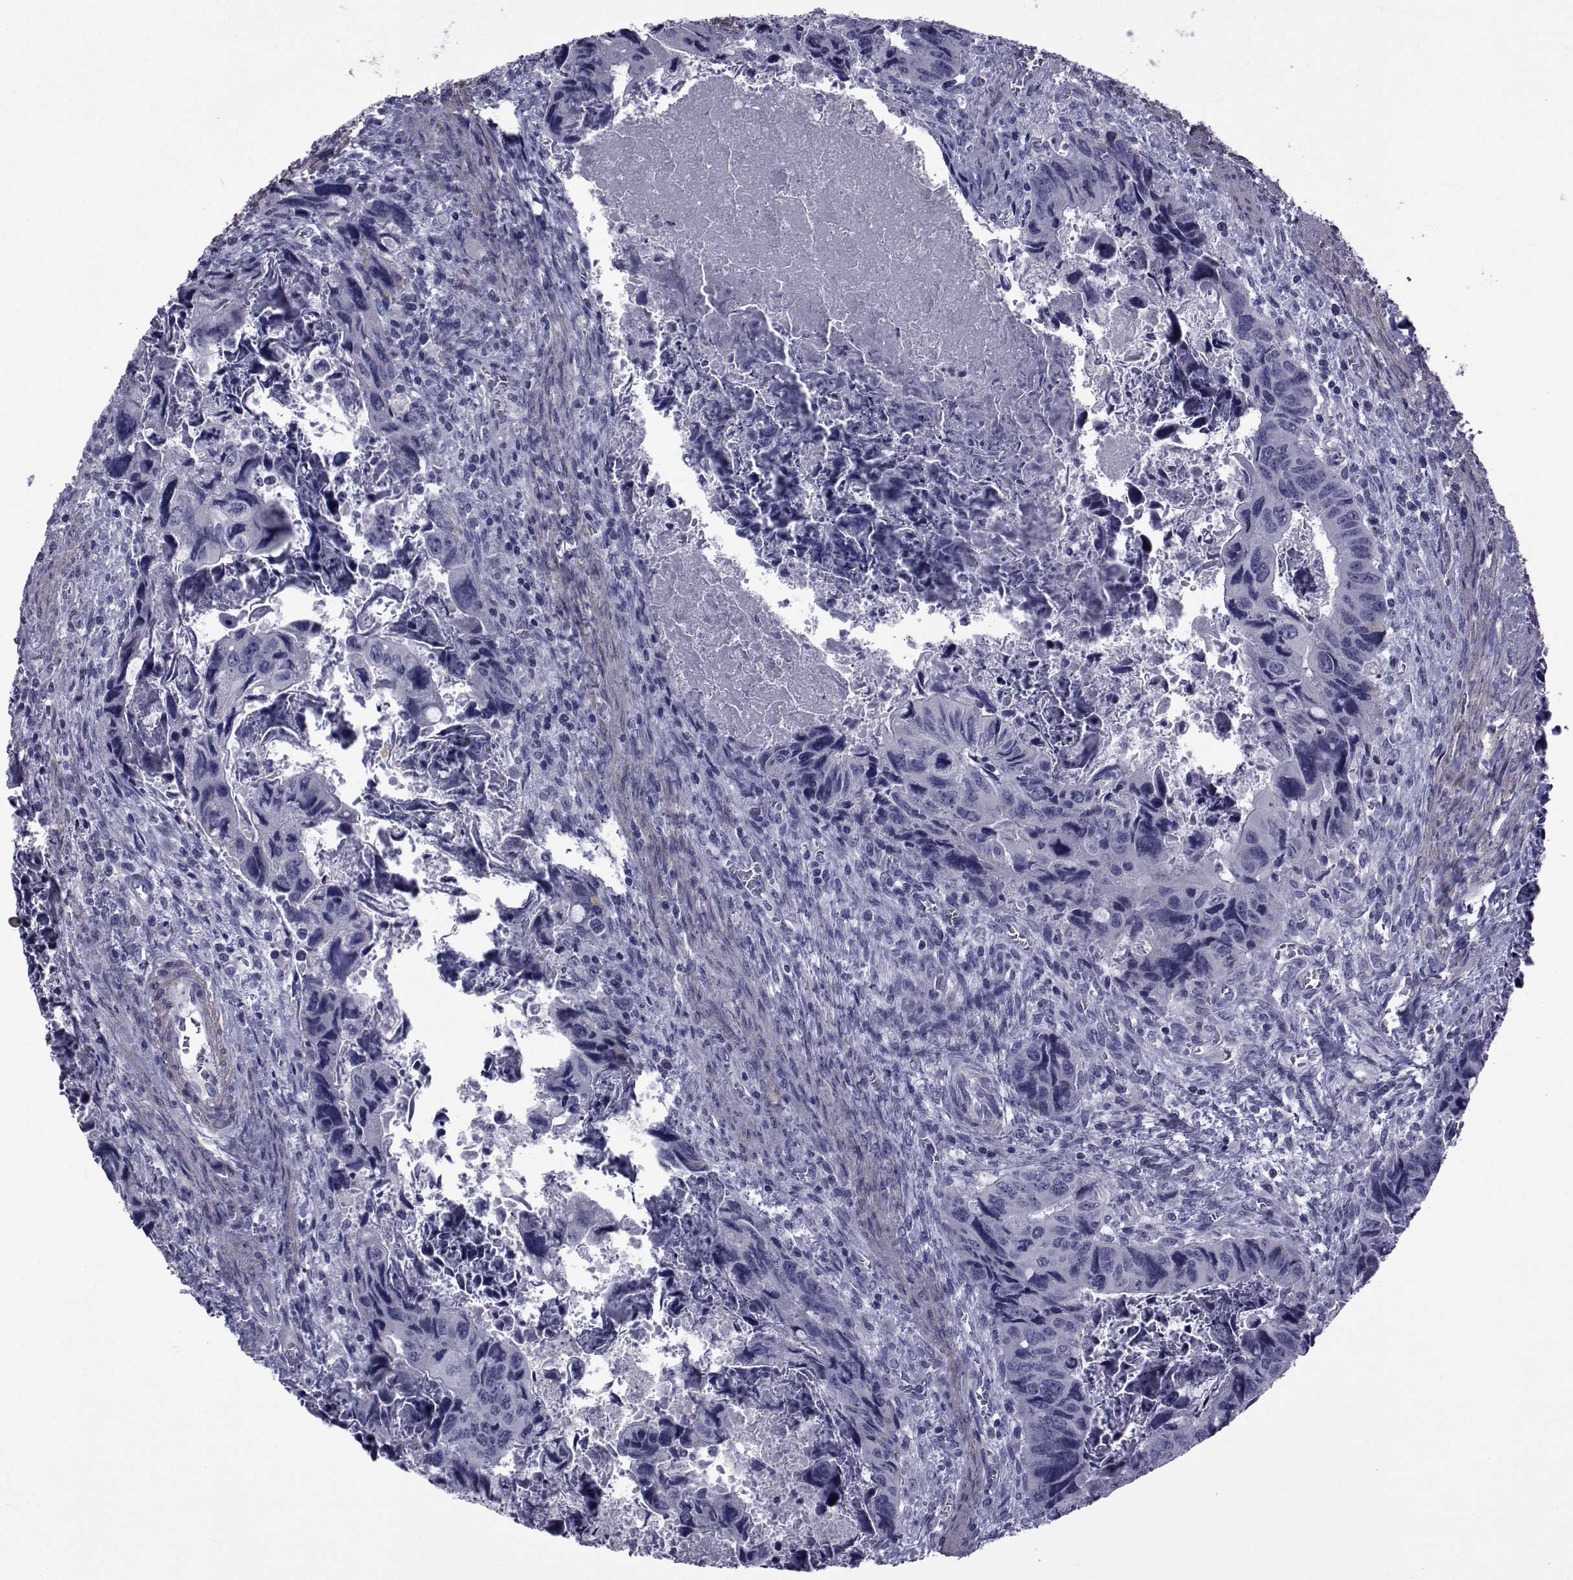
{"staining": {"intensity": "negative", "quantity": "none", "location": "none"}, "tissue": "colorectal cancer", "cell_type": "Tumor cells", "image_type": "cancer", "snomed": [{"axis": "morphology", "description": "Adenocarcinoma, NOS"}, {"axis": "topography", "description": "Rectum"}], "caption": "Tumor cells are negative for protein expression in human adenocarcinoma (colorectal). (DAB immunohistochemistry with hematoxylin counter stain).", "gene": "GKAP1", "patient": {"sex": "male", "age": 62}}